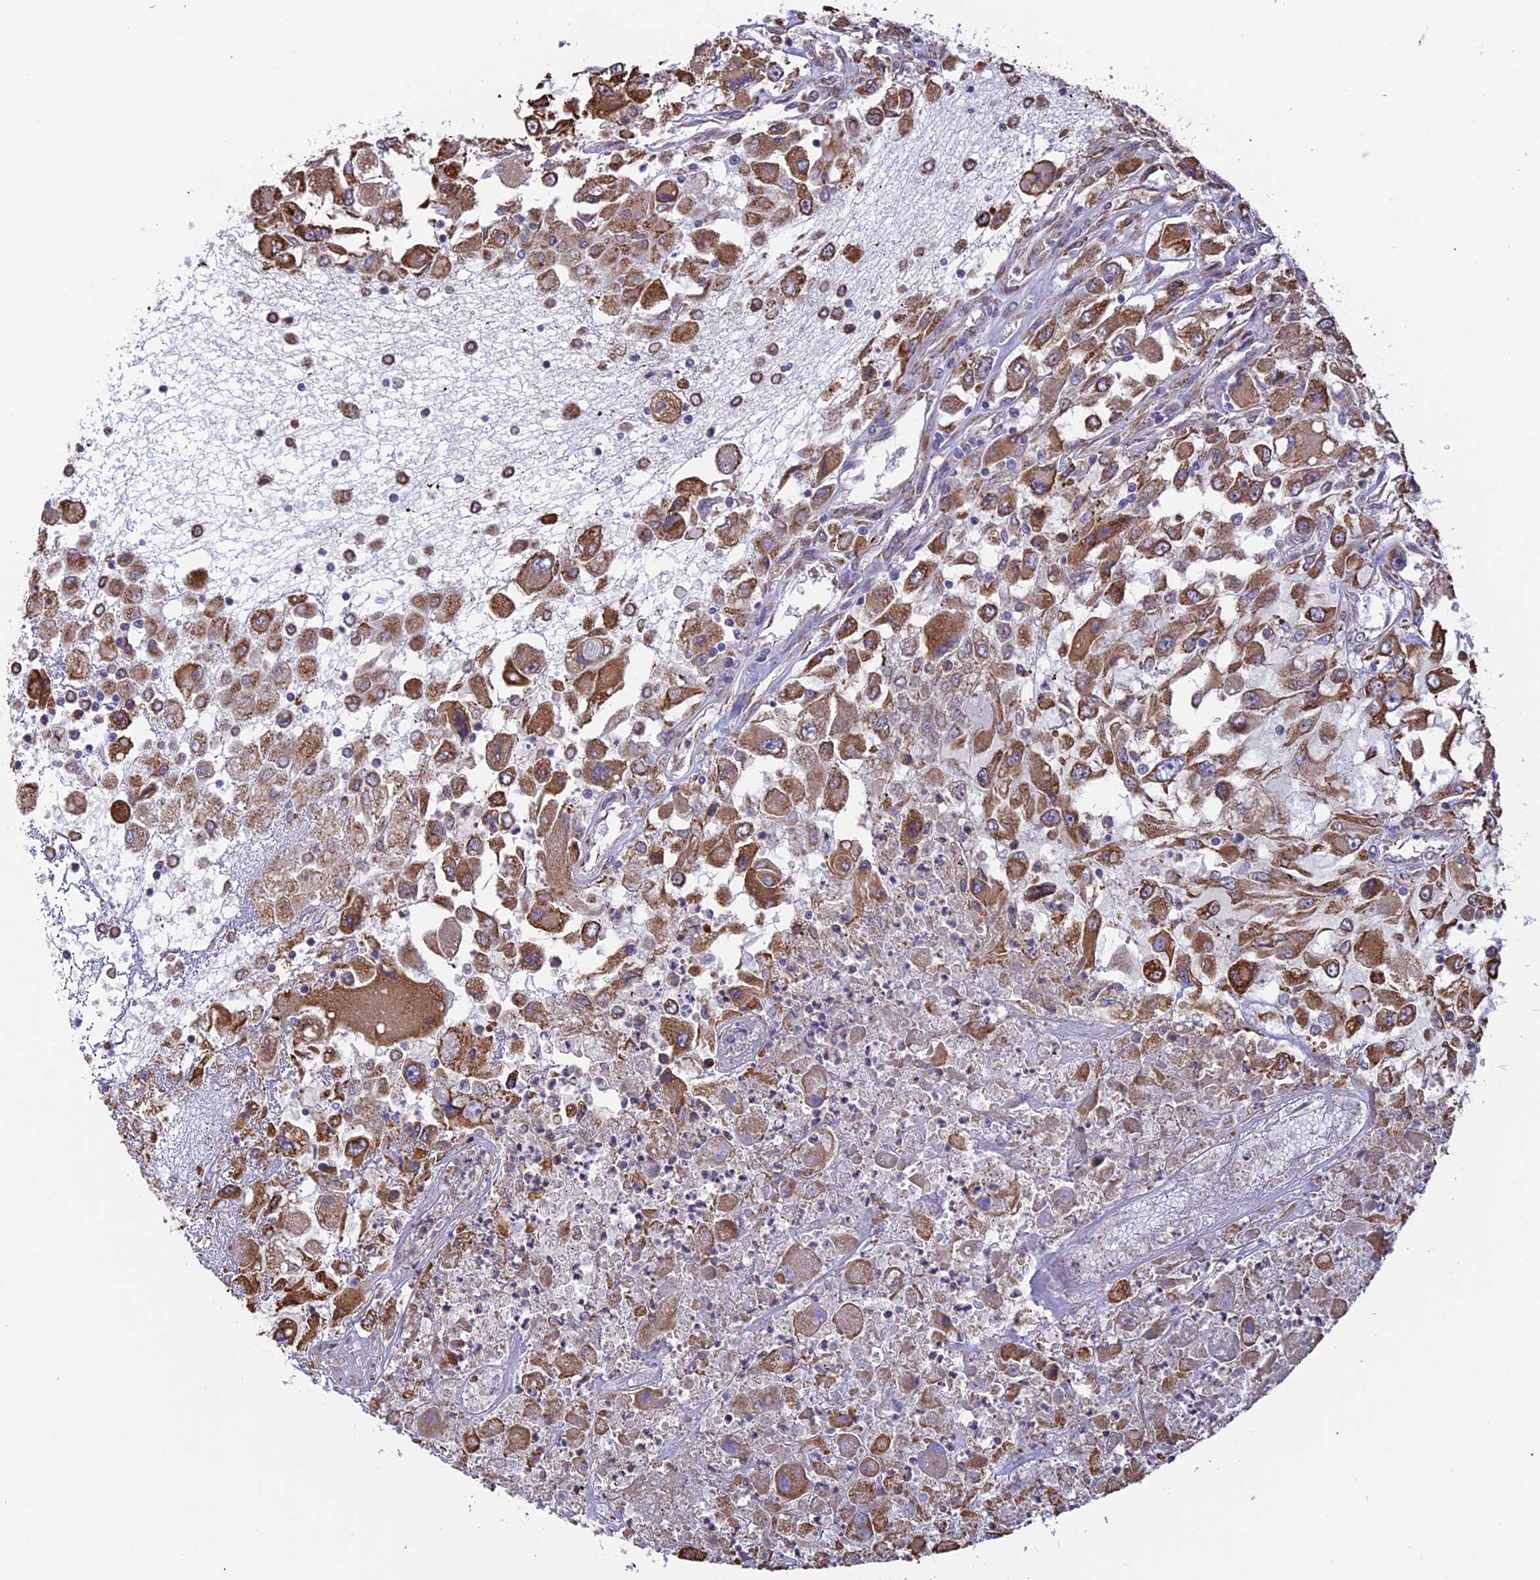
{"staining": {"intensity": "moderate", "quantity": ">75%", "location": "cytoplasmic/membranous"}, "tissue": "renal cancer", "cell_type": "Tumor cells", "image_type": "cancer", "snomed": [{"axis": "morphology", "description": "Adenocarcinoma, NOS"}, {"axis": "topography", "description": "Kidney"}], "caption": "Protein staining by immunohistochemistry (IHC) displays moderate cytoplasmic/membranous staining in approximately >75% of tumor cells in adenocarcinoma (renal).", "gene": "DMRTA2", "patient": {"sex": "female", "age": 52}}